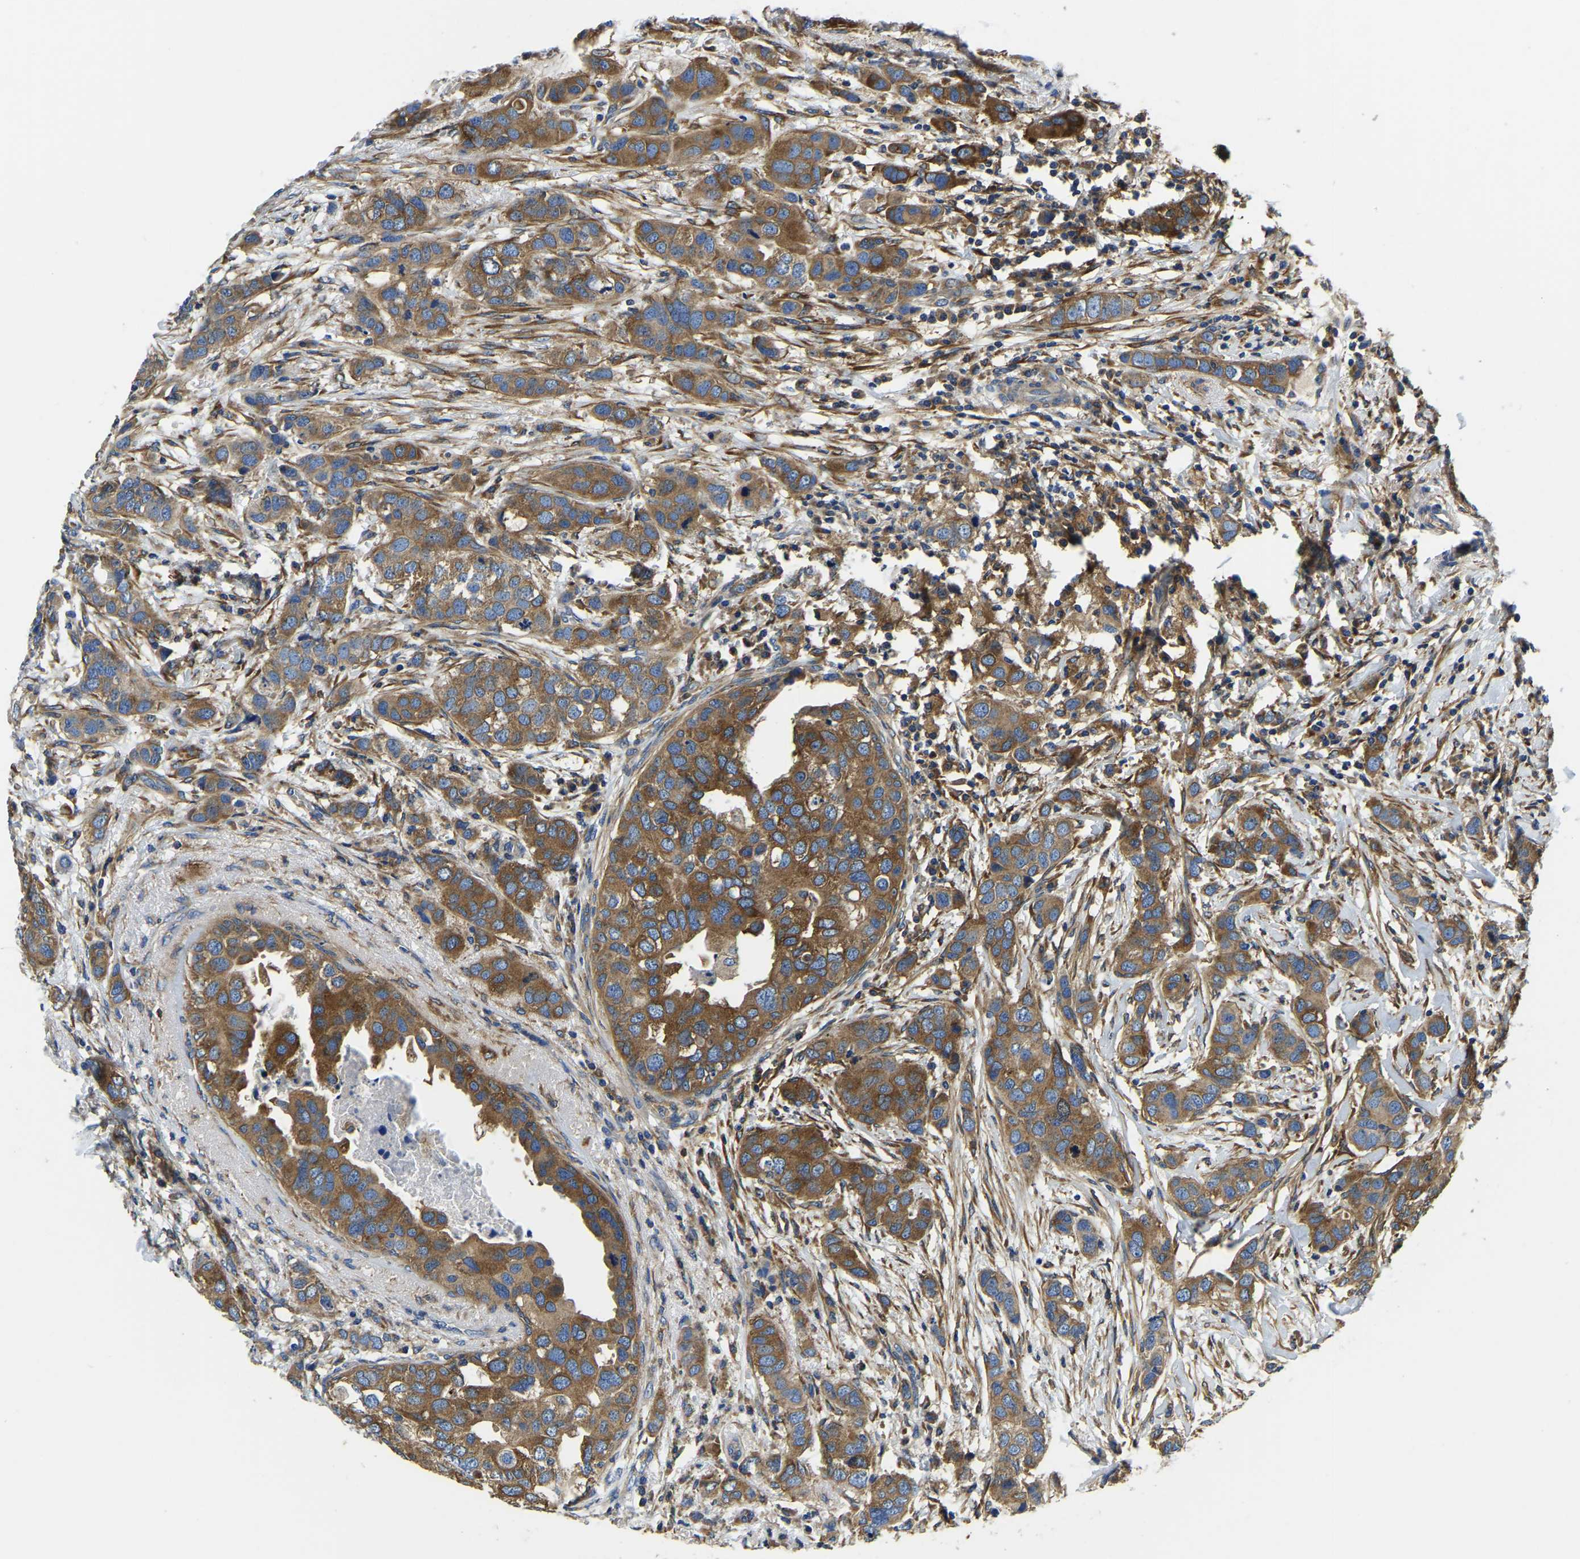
{"staining": {"intensity": "moderate", "quantity": ">75%", "location": "cytoplasmic/membranous"}, "tissue": "breast cancer", "cell_type": "Tumor cells", "image_type": "cancer", "snomed": [{"axis": "morphology", "description": "Duct carcinoma"}, {"axis": "topography", "description": "Breast"}], "caption": "A histopathology image of breast cancer (infiltrating ductal carcinoma) stained for a protein displays moderate cytoplasmic/membranous brown staining in tumor cells.", "gene": "STAT2", "patient": {"sex": "female", "age": 50}}